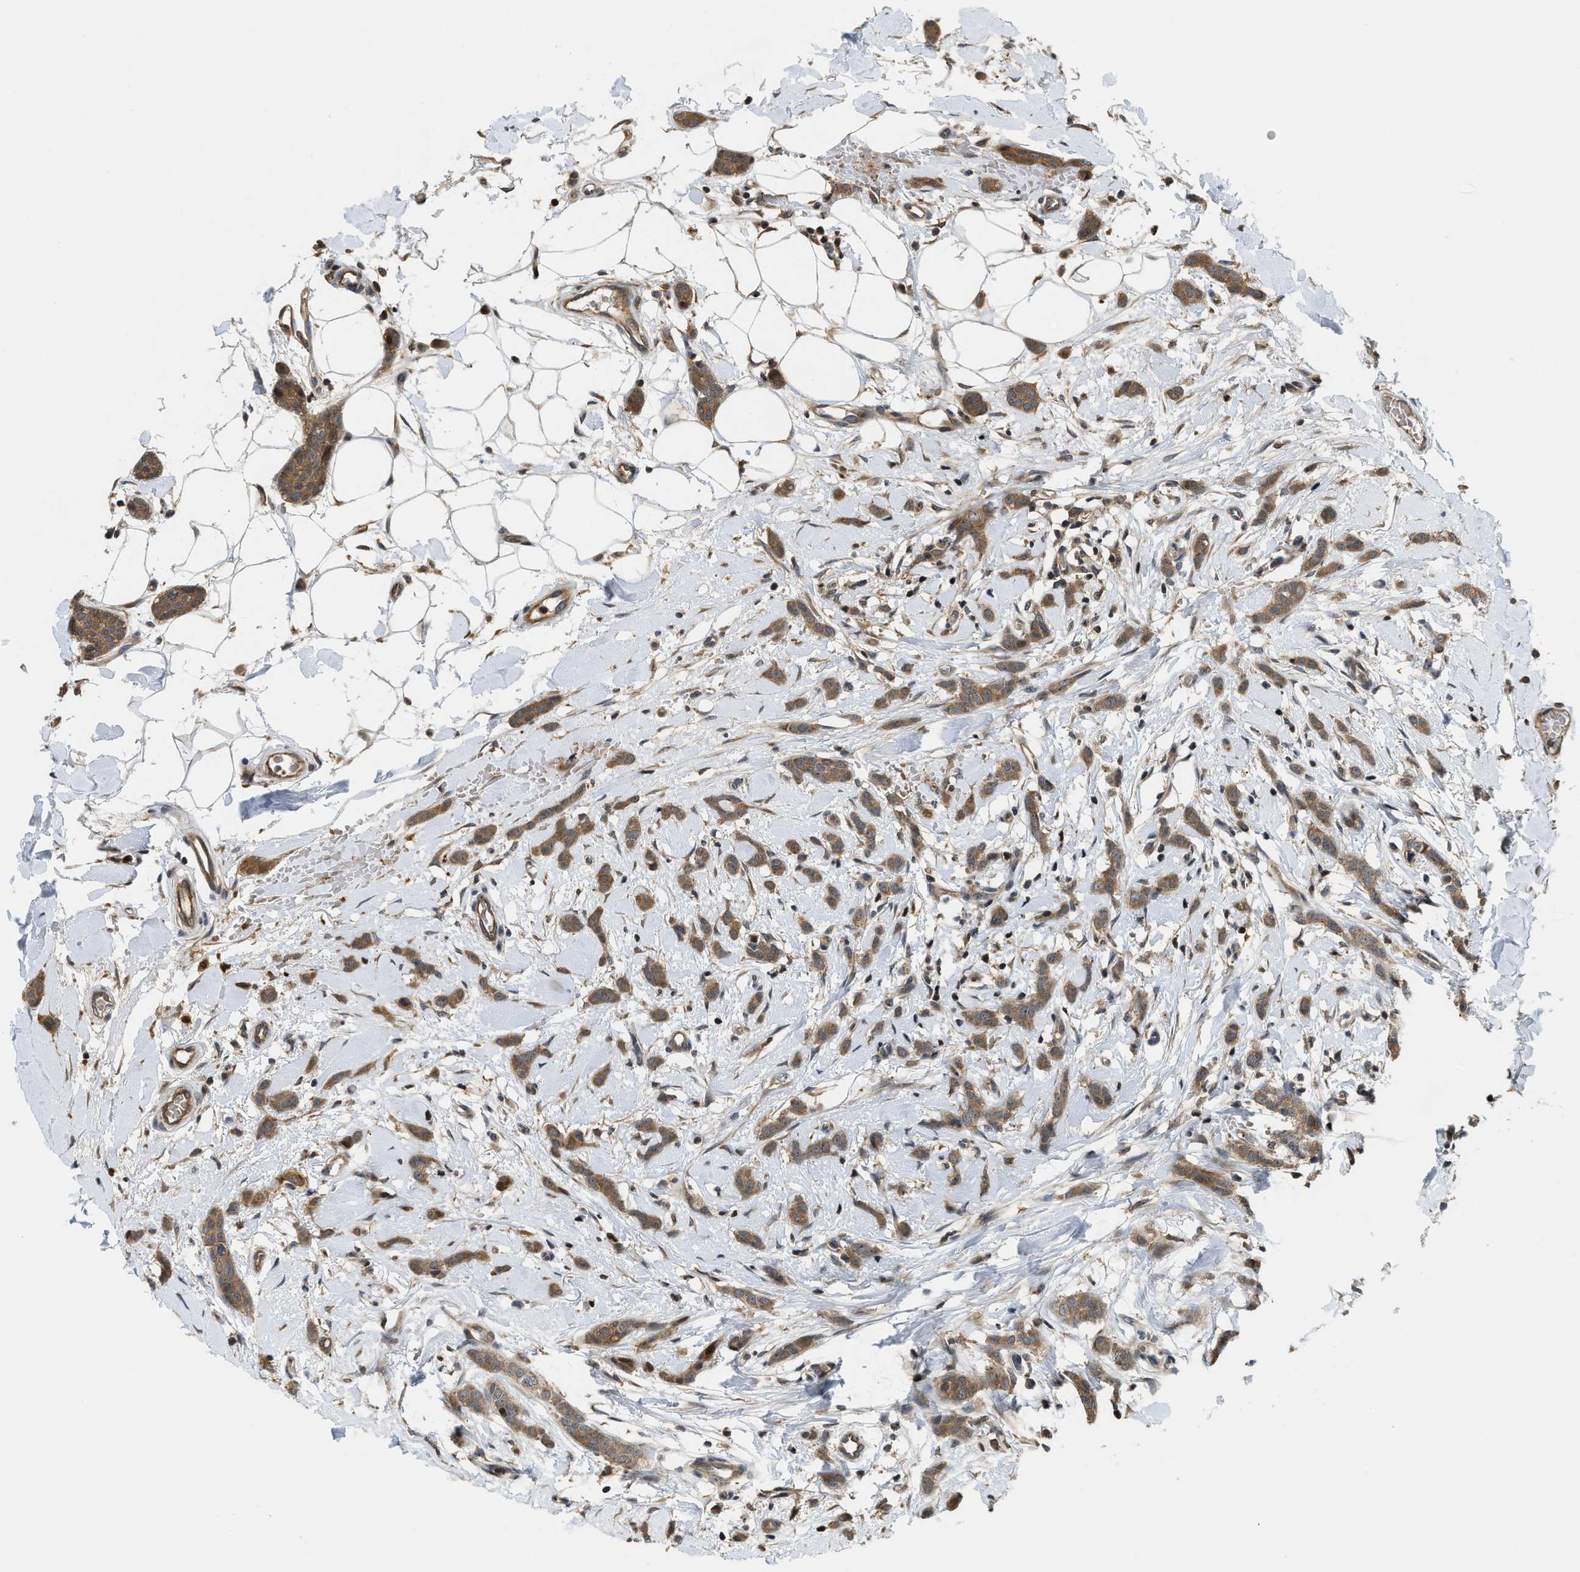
{"staining": {"intensity": "moderate", "quantity": ">75%", "location": "cytoplasmic/membranous"}, "tissue": "breast cancer", "cell_type": "Tumor cells", "image_type": "cancer", "snomed": [{"axis": "morphology", "description": "Lobular carcinoma"}, {"axis": "topography", "description": "Skin"}, {"axis": "topography", "description": "Breast"}], "caption": "This is an image of immunohistochemistry staining of breast lobular carcinoma, which shows moderate staining in the cytoplasmic/membranous of tumor cells.", "gene": "DNAJC28", "patient": {"sex": "female", "age": 46}}